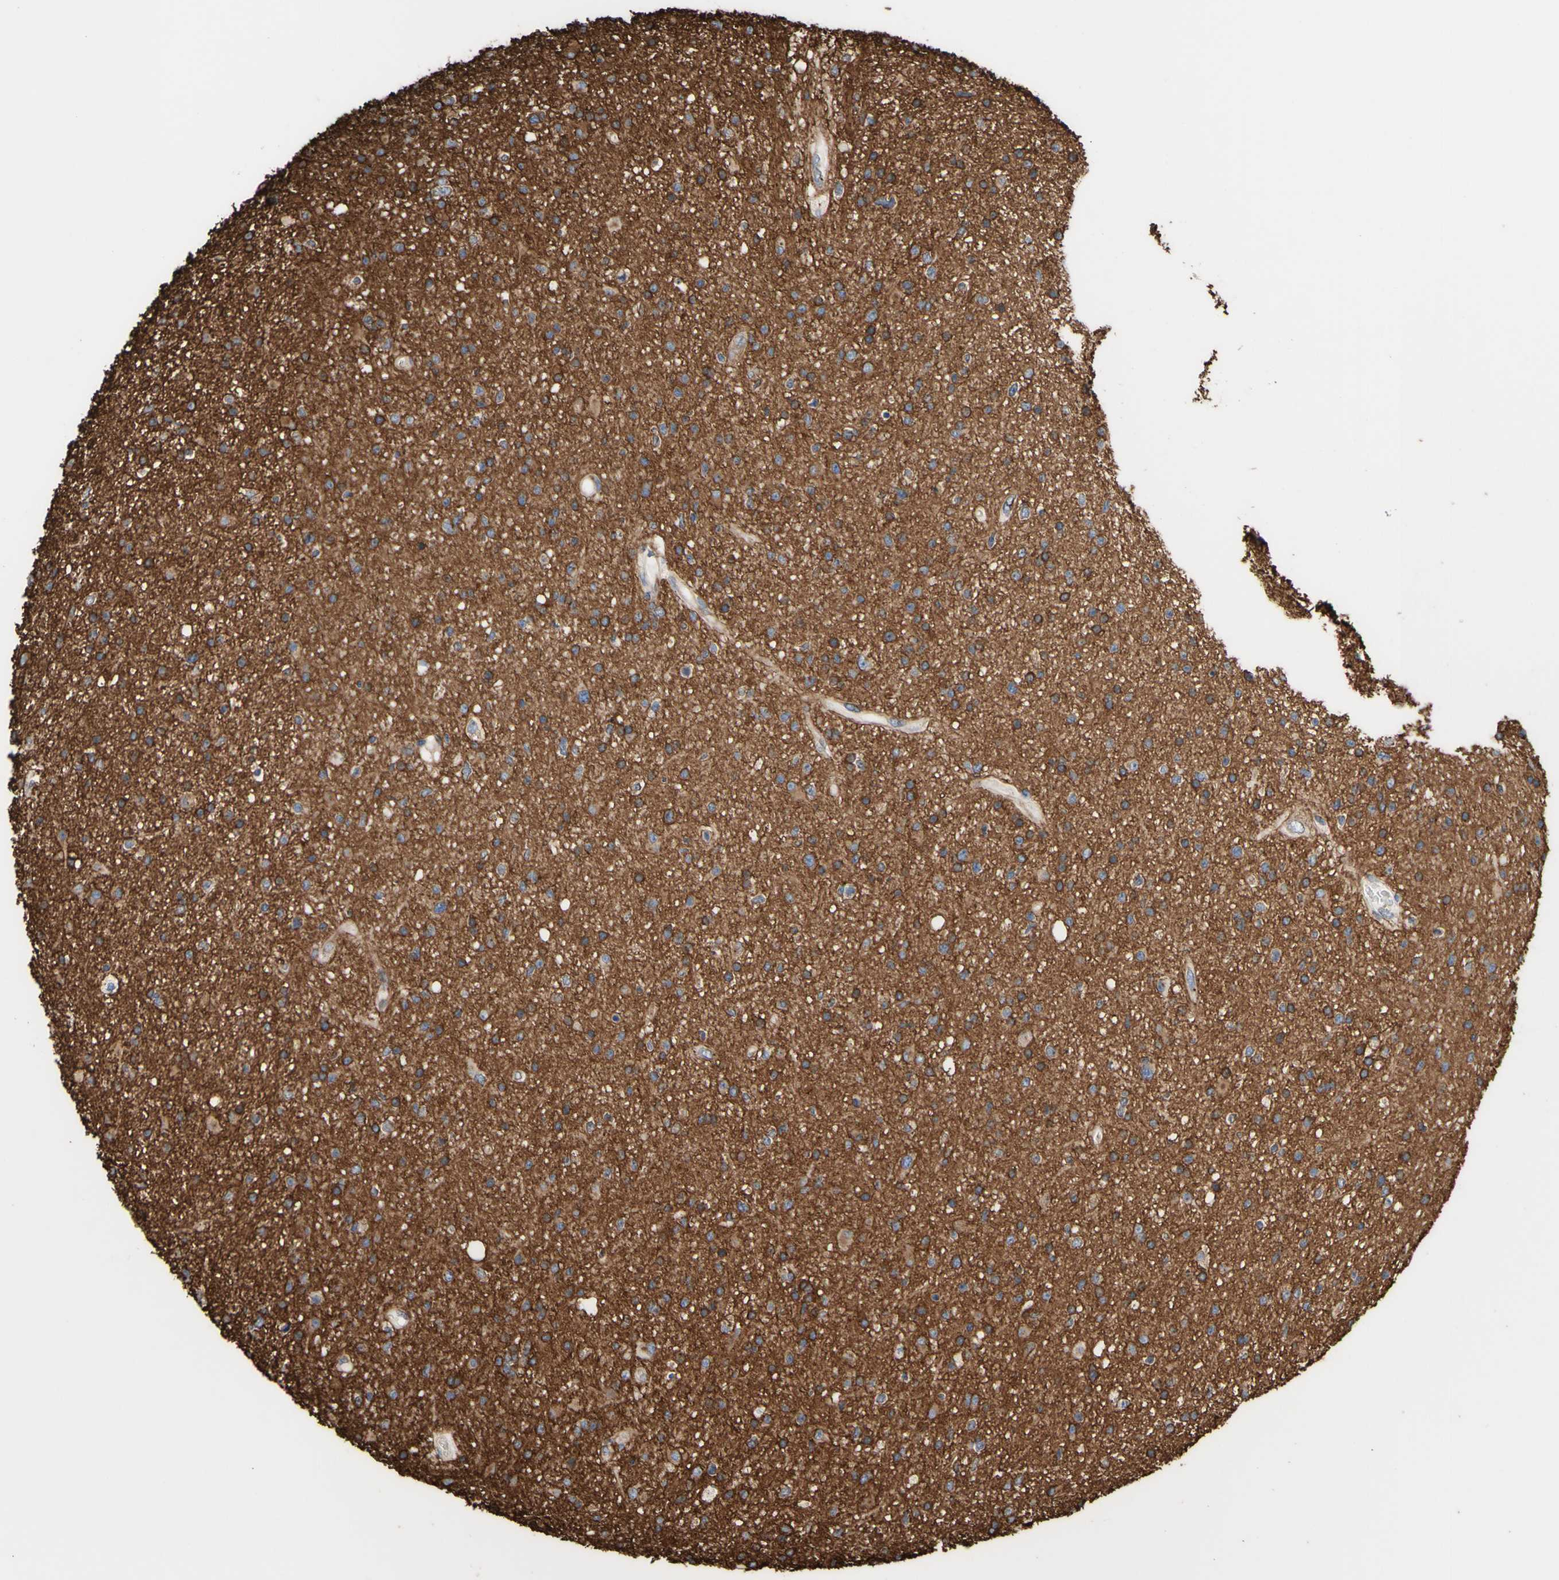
{"staining": {"intensity": "moderate", "quantity": ">75%", "location": "cytoplasmic/membranous"}, "tissue": "glioma", "cell_type": "Tumor cells", "image_type": "cancer", "snomed": [{"axis": "morphology", "description": "Glioma, malignant, High grade"}, {"axis": "topography", "description": "Brain"}], "caption": "Immunohistochemical staining of human high-grade glioma (malignant) exhibits medium levels of moderate cytoplasmic/membranous protein expression in about >75% of tumor cells.", "gene": "LRIG3", "patient": {"sex": "male", "age": 33}}